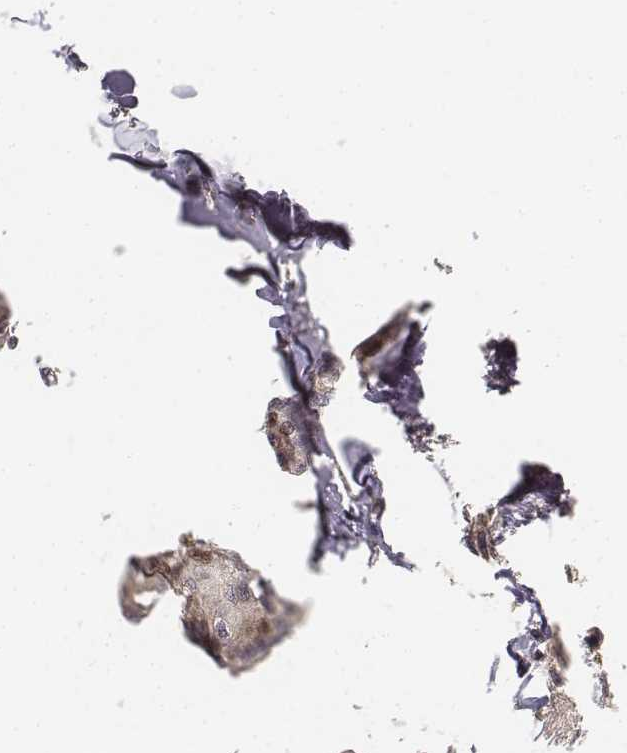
{"staining": {"intensity": "weak", "quantity": "<25%", "location": "nuclear"}, "tissue": "breast cancer", "cell_type": "Tumor cells", "image_type": "cancer", "snomed": [{"axis": "morphology", "description": "Duct carcinoma"}, {"axis": "topography", "description": "Breast"}], "caption": "The photomicrograph reveals no significant staining in tumor cells of breast cancer (infiltrating ductal carcinoma).", "gene": "FANCD2", "patient": {"sex": "female", "age": 80}}